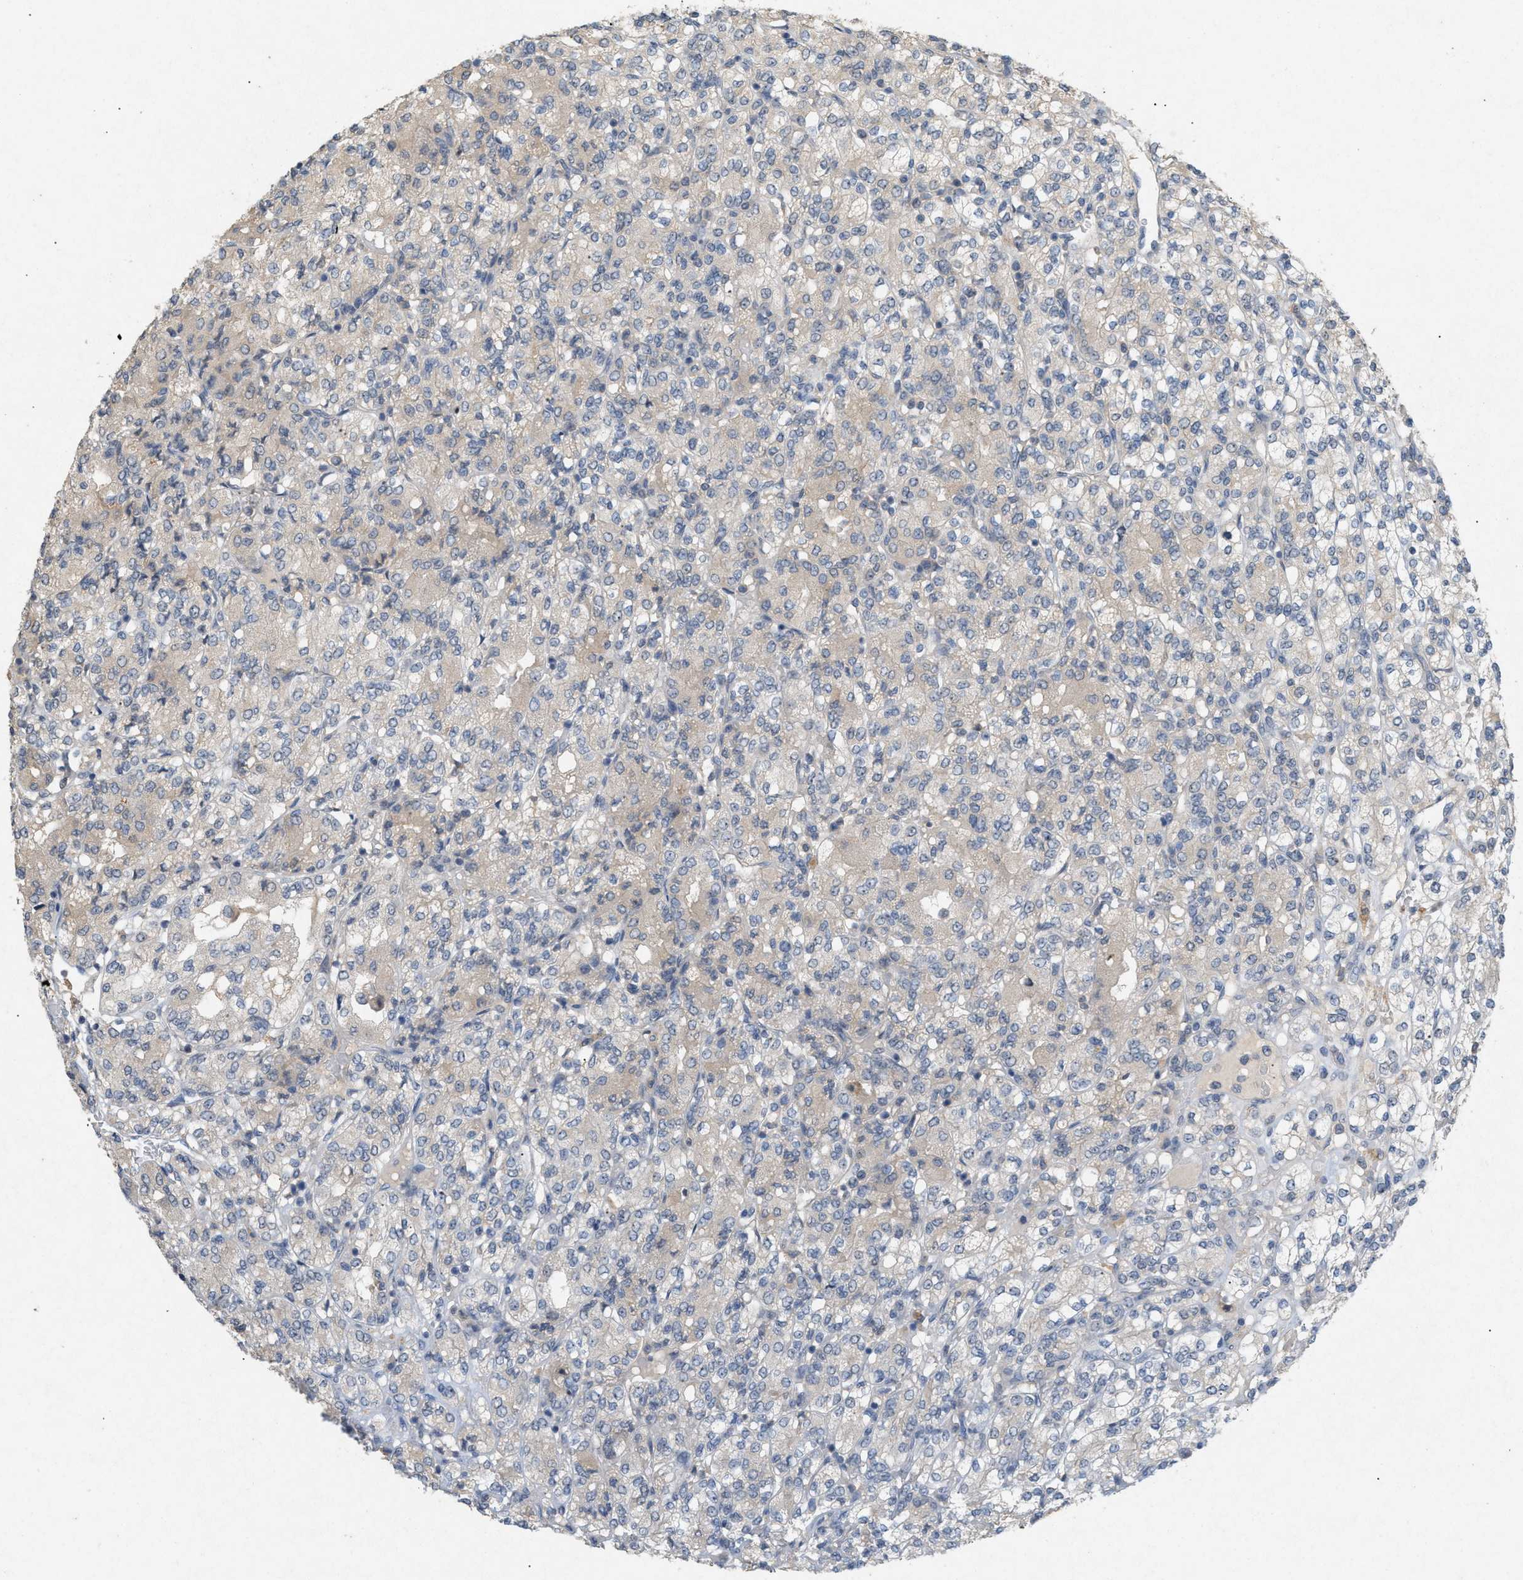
{"staining": {"intensity": "negative", "quantity": "none", "location": "none"}, "tissue": "renal cancer", "cell_type": "Tumor cells", "image_type": "cancer", "snomed": [{"axis": "morphology", "description": "Adenocarcinoma, NOS"}, {"axis": "topography", "description": "Kidney"}], "caption": "Tumor cells are negative for protein expression in human renal adenocarcinoma.", "gene": "DCAF7", "patient": {"sex": "male", "age": 77}}